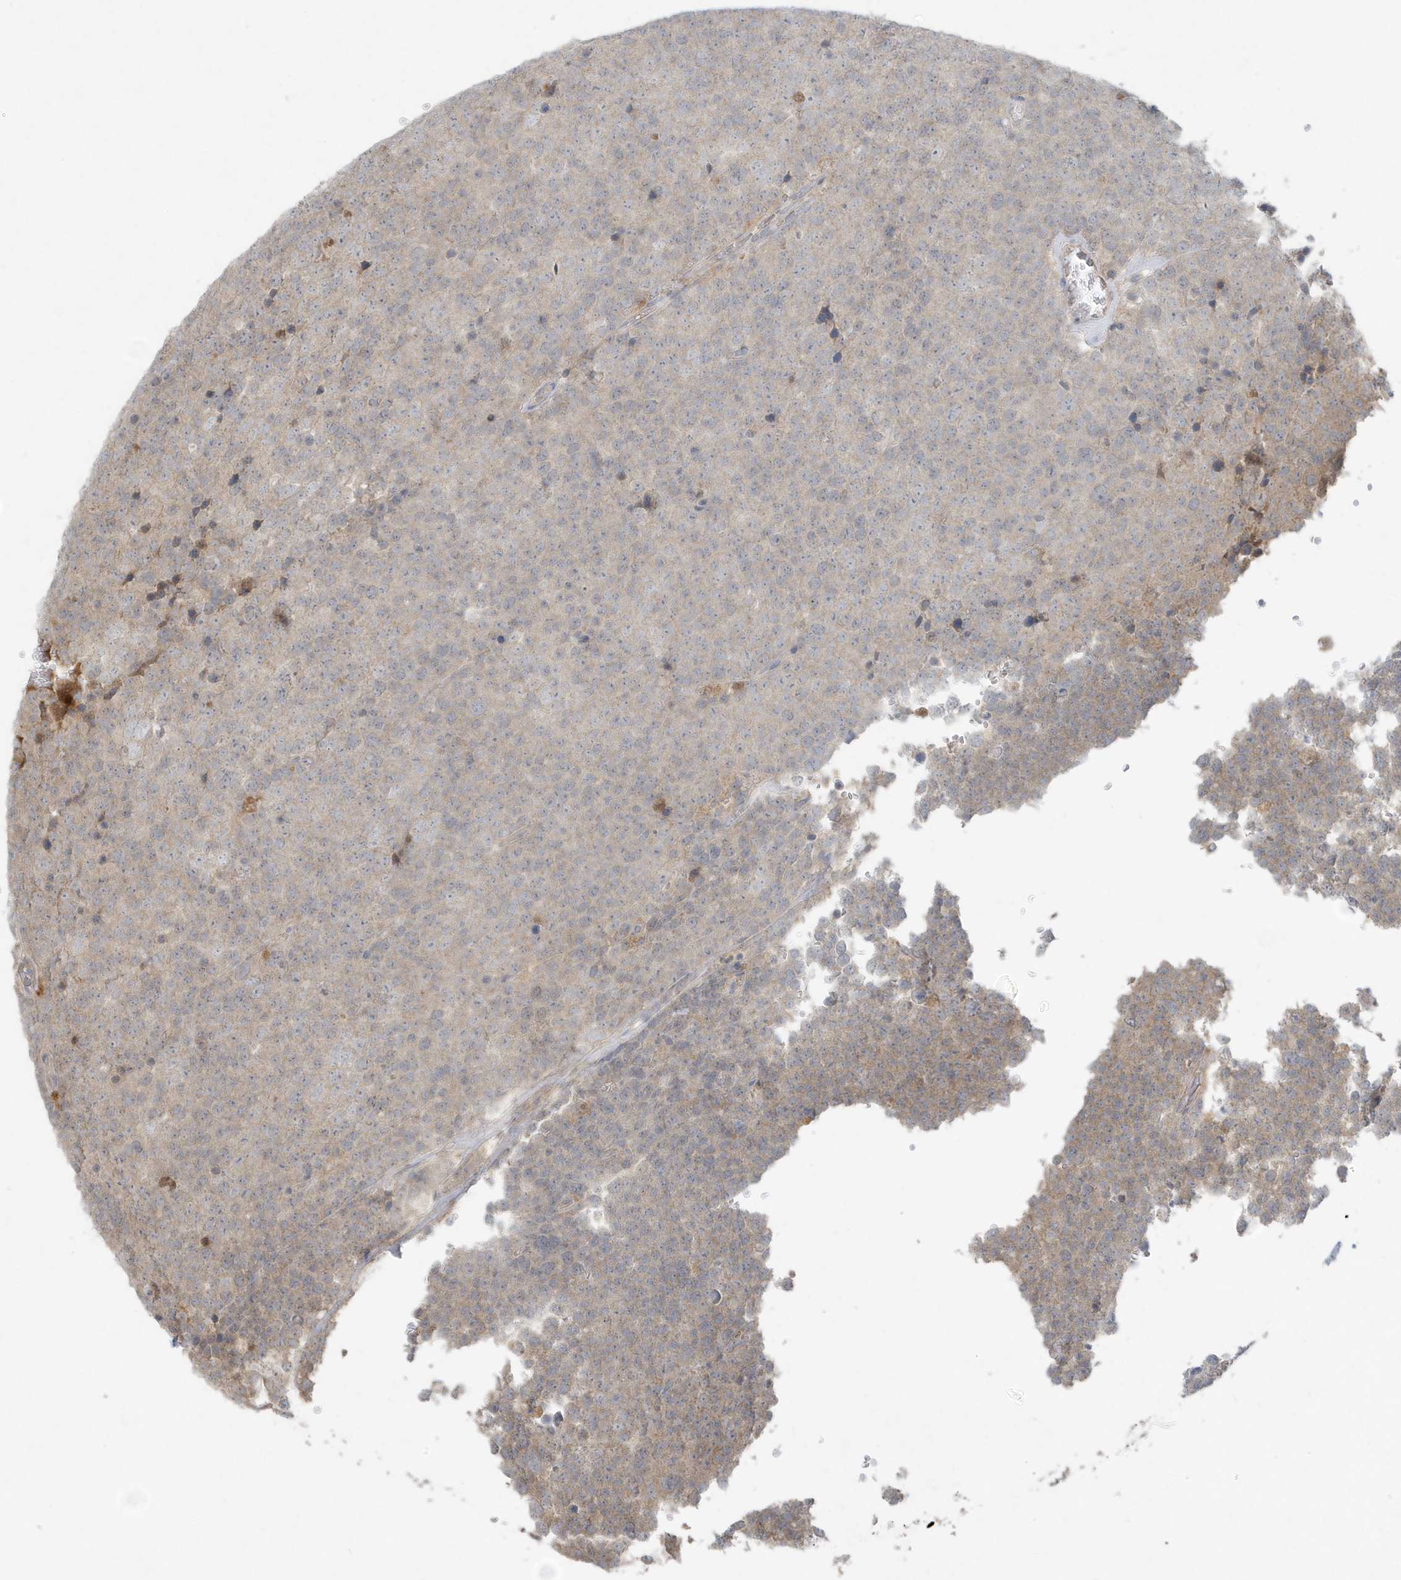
{"staining": {"intensity": "weak", "quantity": "<25%", "location": "cytoplasmic/membranous"}, "tissue": "testis cancer", "cell_type": "Tumor cells", "image_type": "cancer", "snomed": [{"axis": "morphology", "description": "Seminoma, NOS"}, {"axis": "topography", "description": "Testis"}], "caption": "This image is of testis seminoma stained with immunohistochemistry (IHC) to label a protein in brown with the nuclei are counter-stained blue. There is no positivity in tumor cells.", "gene": "C1RL", "patient": {"sex": "male", "age": 71}}